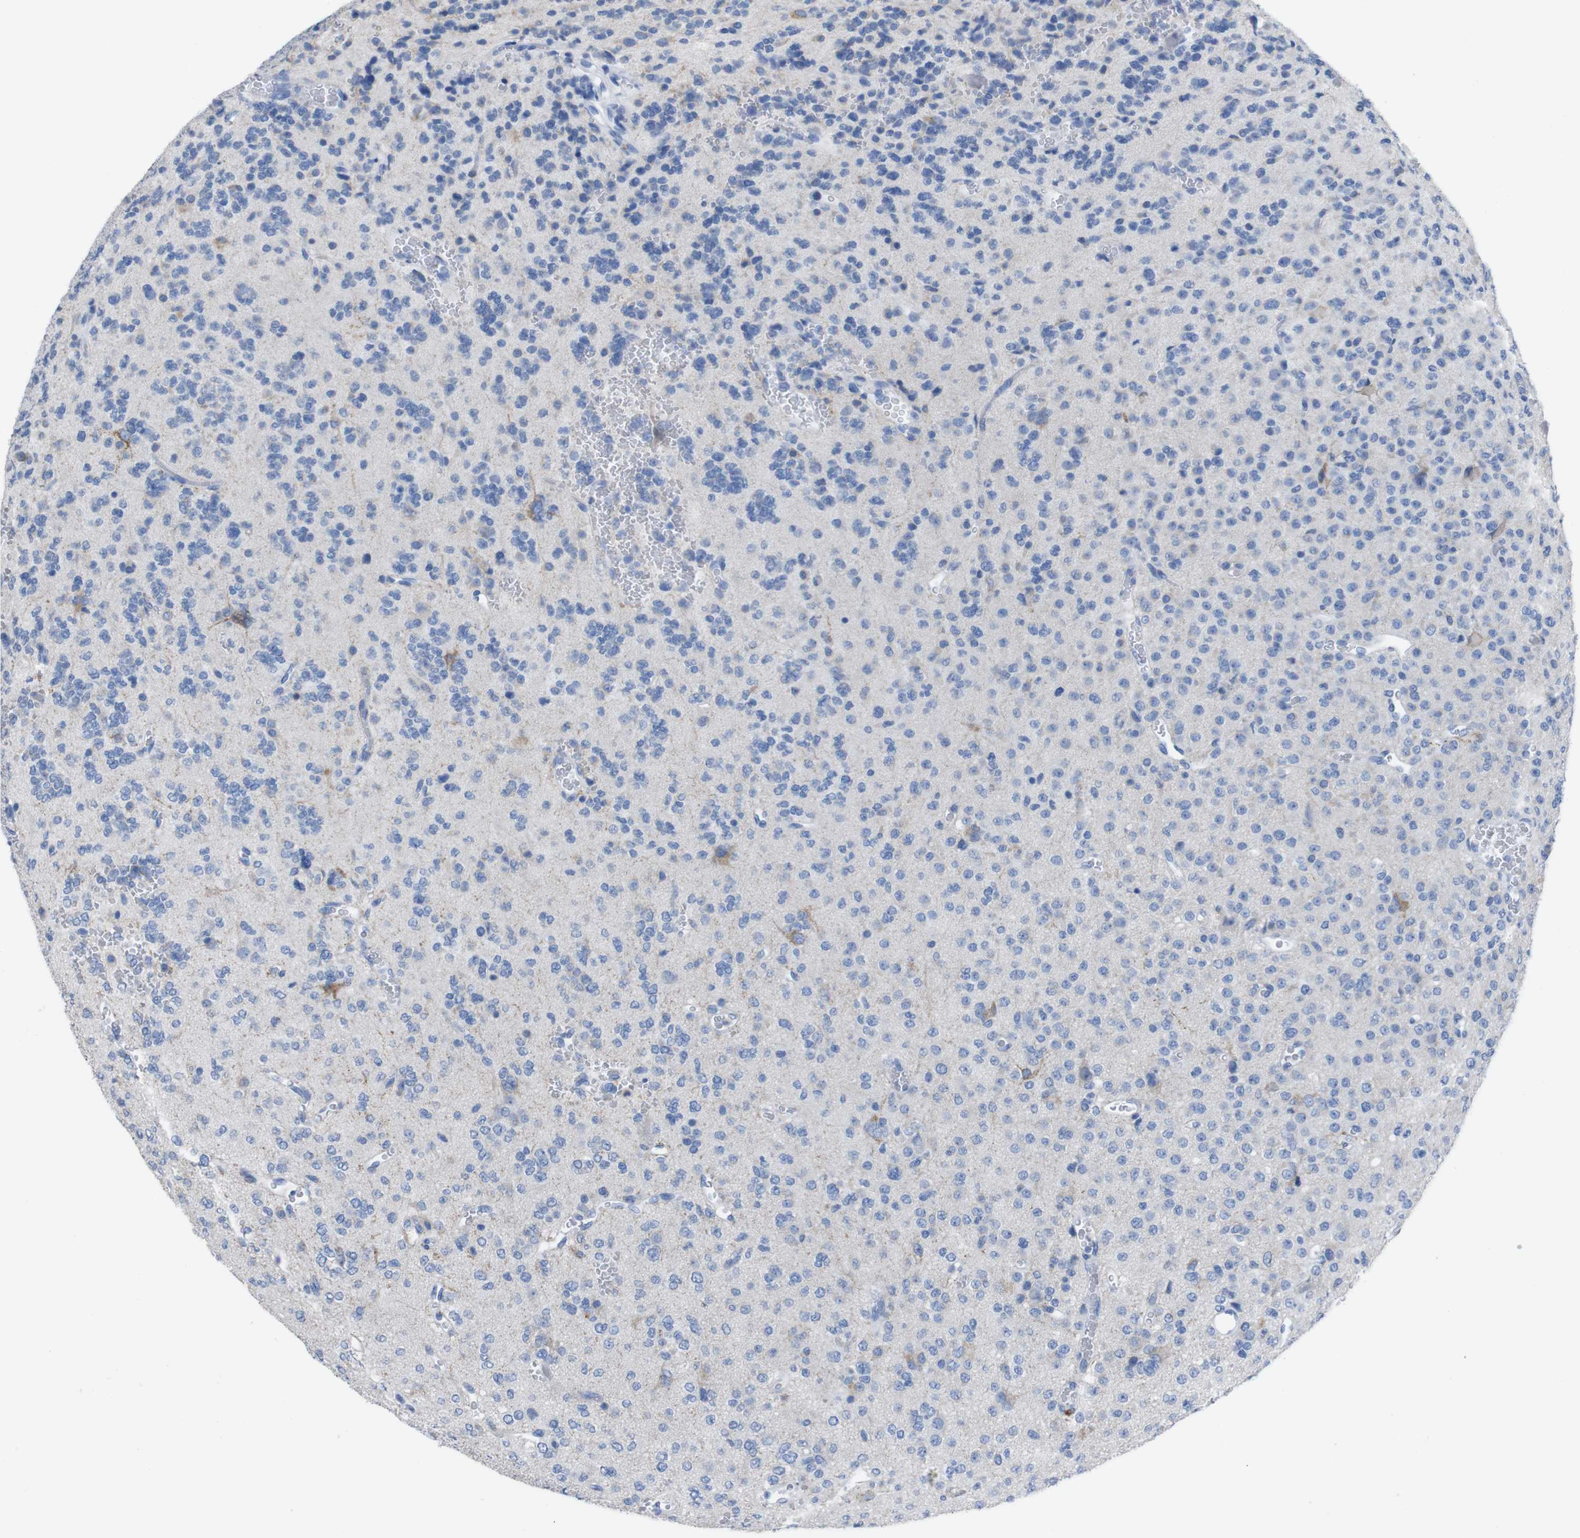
{"staining": {"intensity": "negative", "quantity": "none", "location": "none"}, "tissue": "glioma", "cell_type": "Tumor cells", "image_type": "cancer", "snomed": [{"axis": "morphology", "description": "Glioma, malignant, Low grade"}, {"axis": "topography", "description": "Brain"}], "caption": "Tumor cells are negative for protein expression in human glioma.", "gene": "GJB2", "patient": {"sex": "male", "age": 38}}